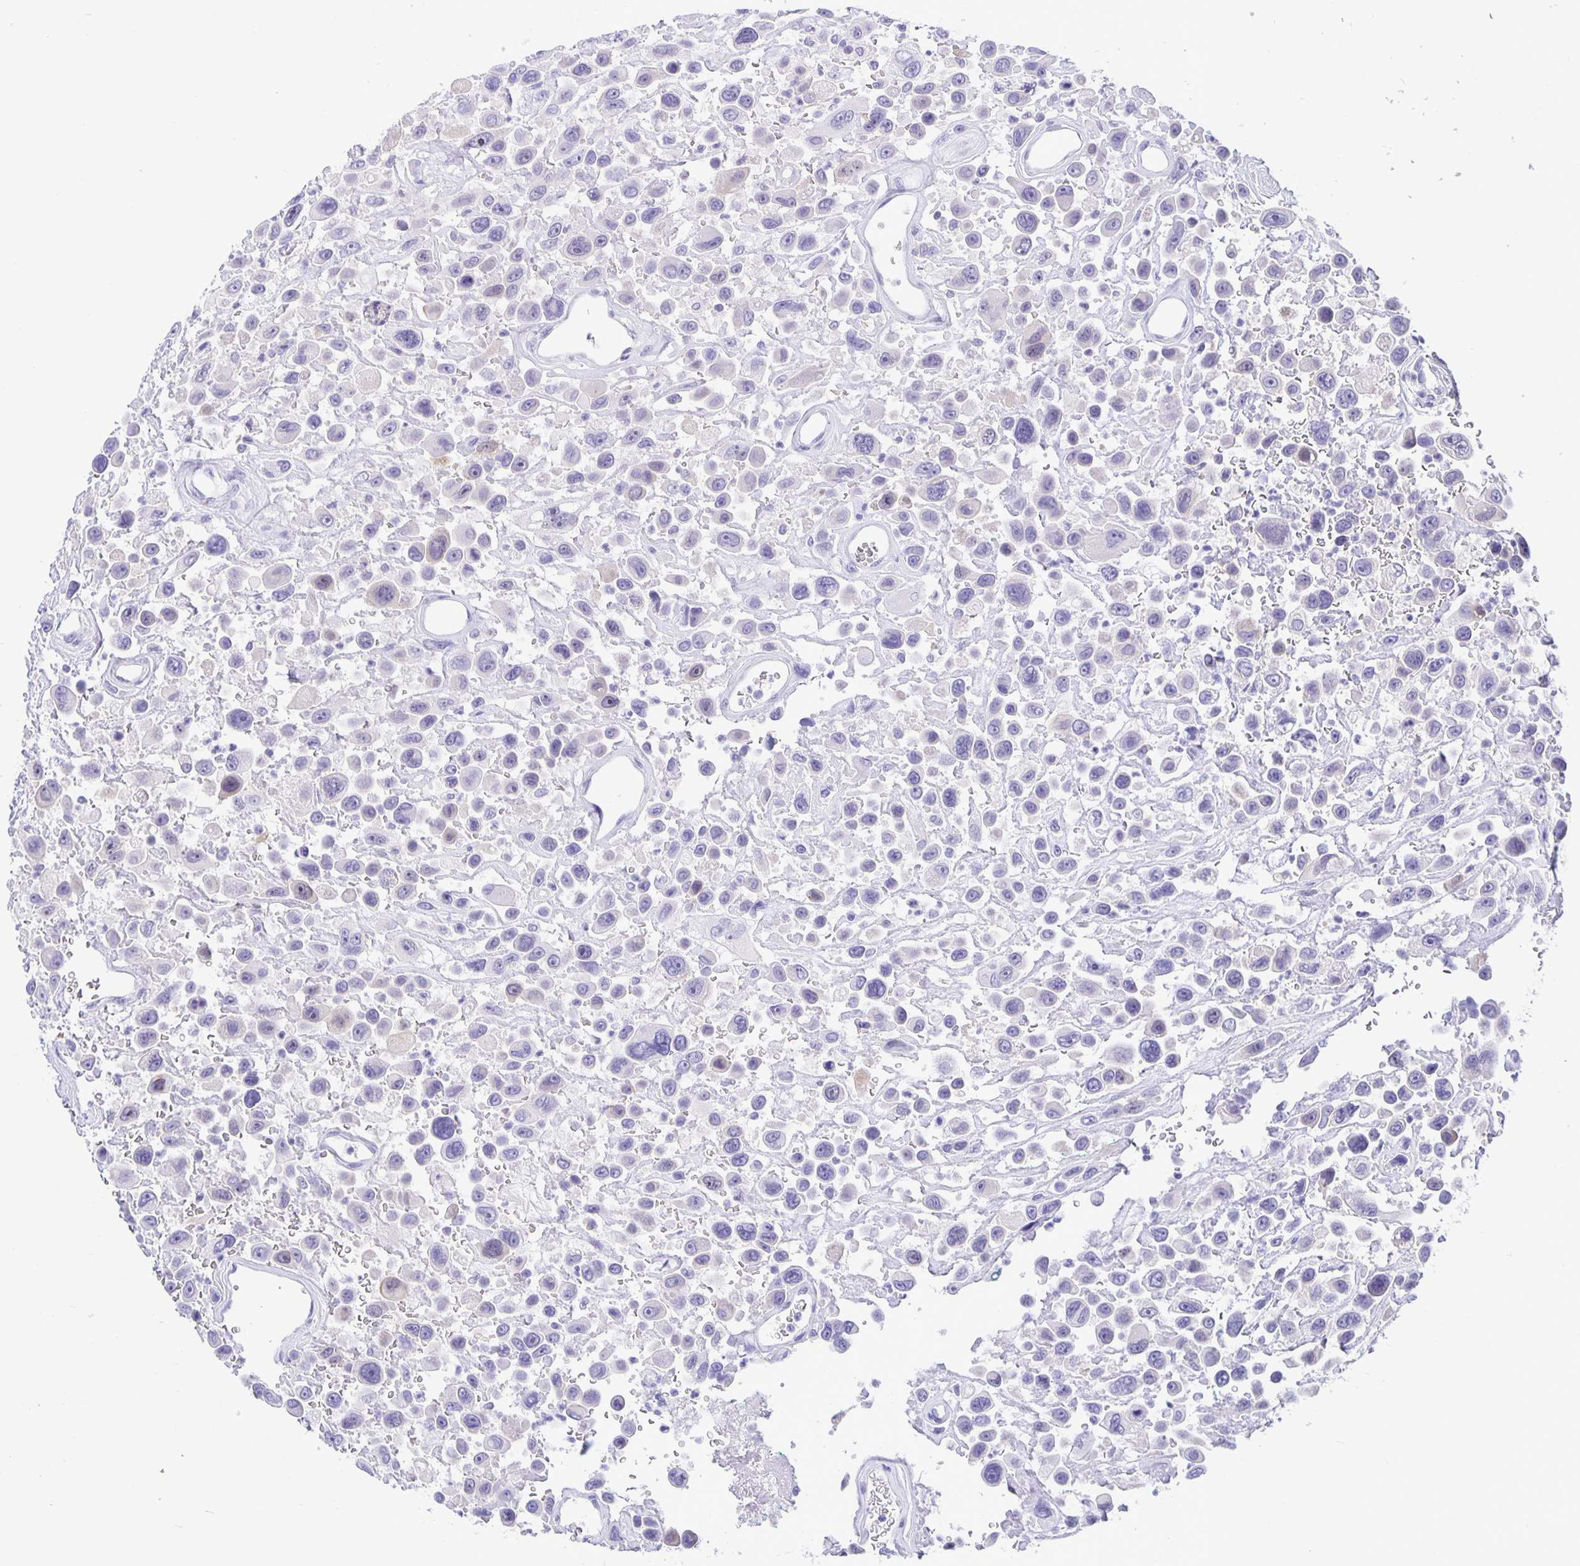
{"staining": {"intensity": "negative", "quantity": "none", "location": "none"}, "tissue": "urothelial cancer", "cell_type": "Tumor cells", "image_type": "cancer", "snomed": [{"axis": "morphology", "description": "Urothelial carcinoma, High grade"}, {"axis": "topography", "description": "Urinary bladder"}], "caption": "An immunohistochemistry photomicrograph of urothelial carcinoma (high-grade) is shown. There is no staining in tumor cells of urothelial carcinoma (high-grade).", "gene": "ERMN", "patient": {"sex": "male", "age": 53}}